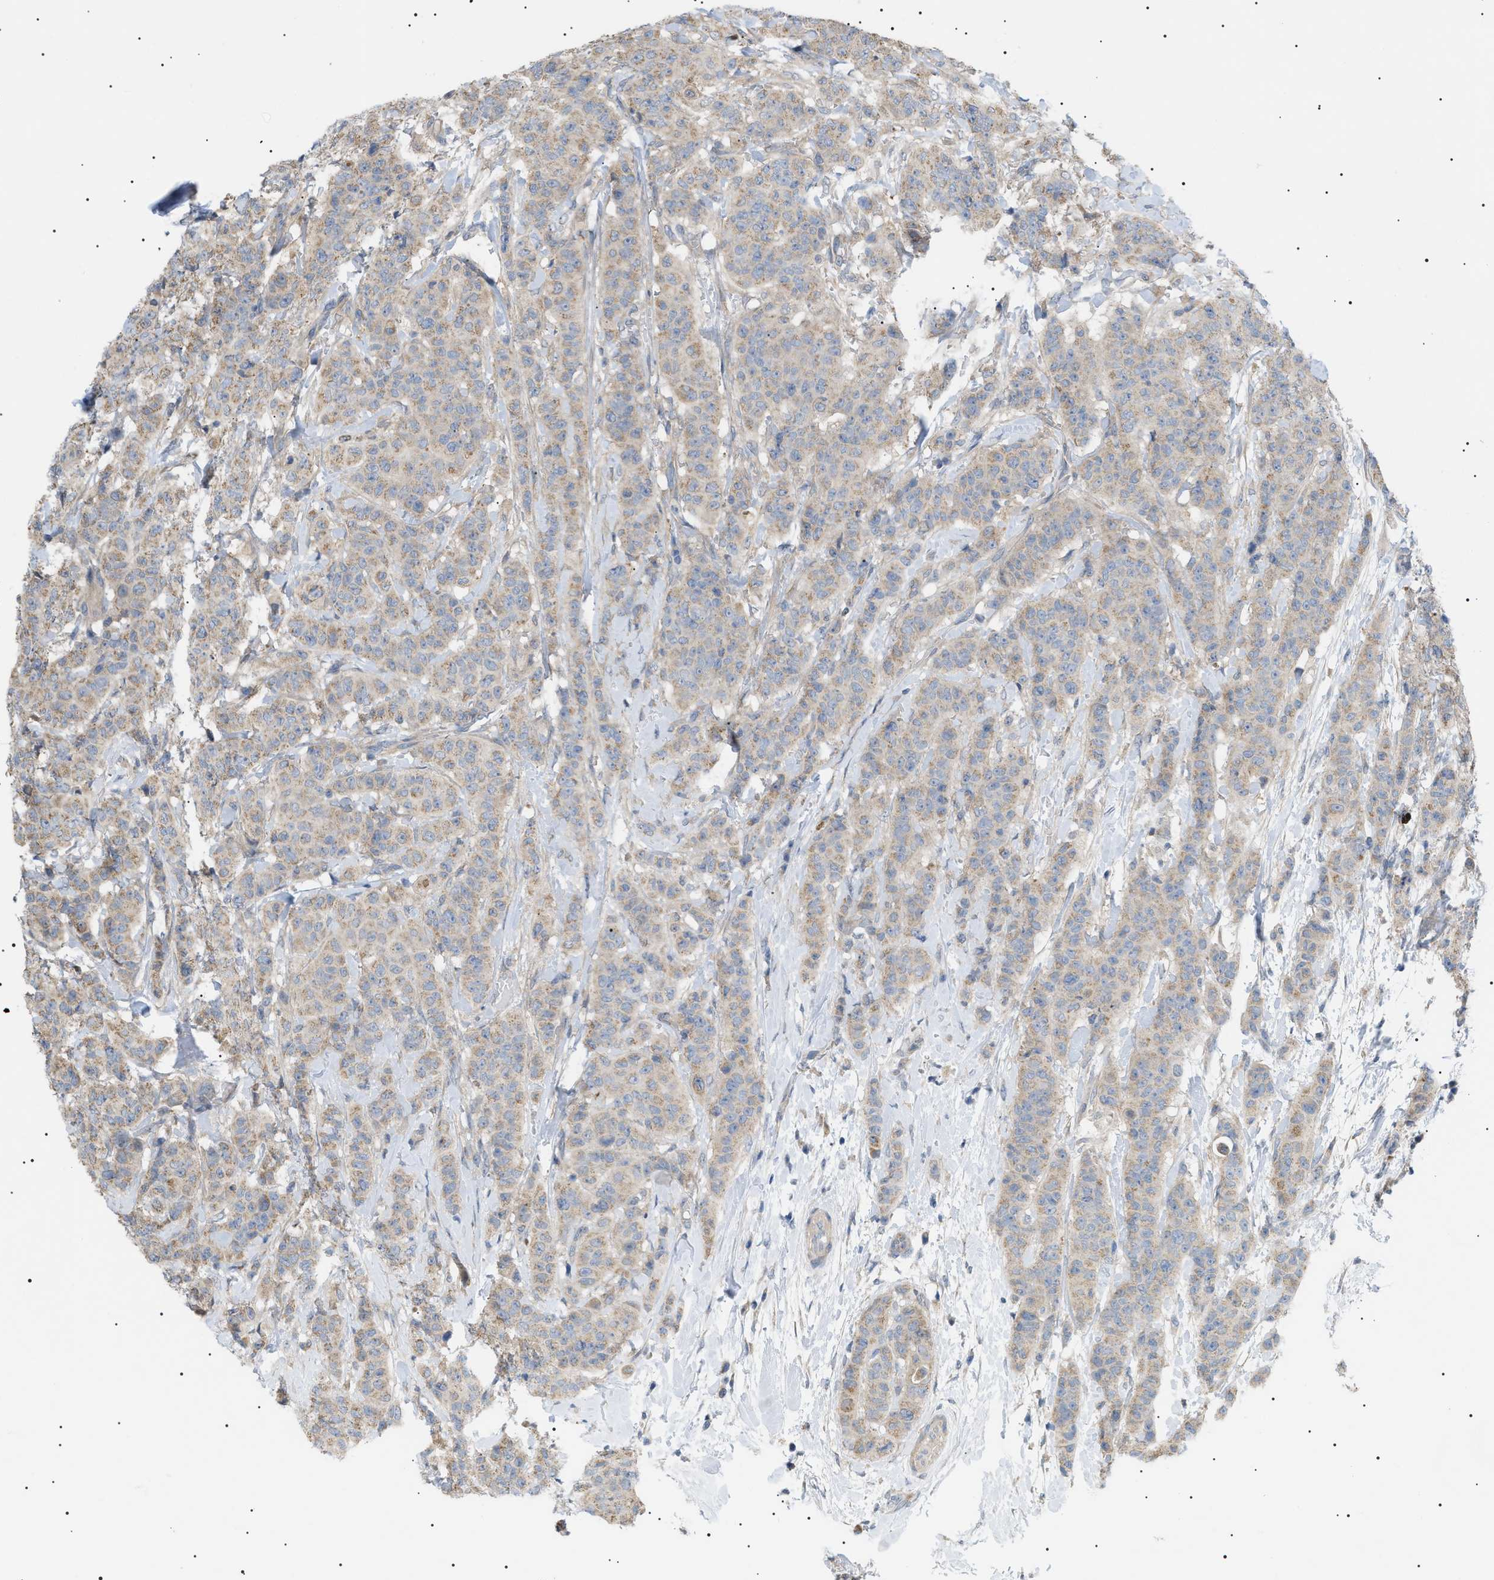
{"staining": {"intensity": "weak", "quantity": ">75%", "location": "cytoplasmic/membranous"}, "tissue": "breast cancer", "cell_type": "Tumor cells", "image_type": "cancer", "snomed": [{"axis": "morphology", "description": "Normal tissue, NOS"}, {"axis": "morphology", "description": "Duct carcinoma"}, {"axis": "topography", "description": "Breast"}], "caption": "Protein expression analysis of human breast infiltrating ductal carcinoma reveals weak cytoplasmic/membranous staining in approximately >75% of tumor cells. (Brightfield microscopy of DAB IHC at high magnification).", "gene": "IRS2", "patient": {"sex": "female", "age": 40}}